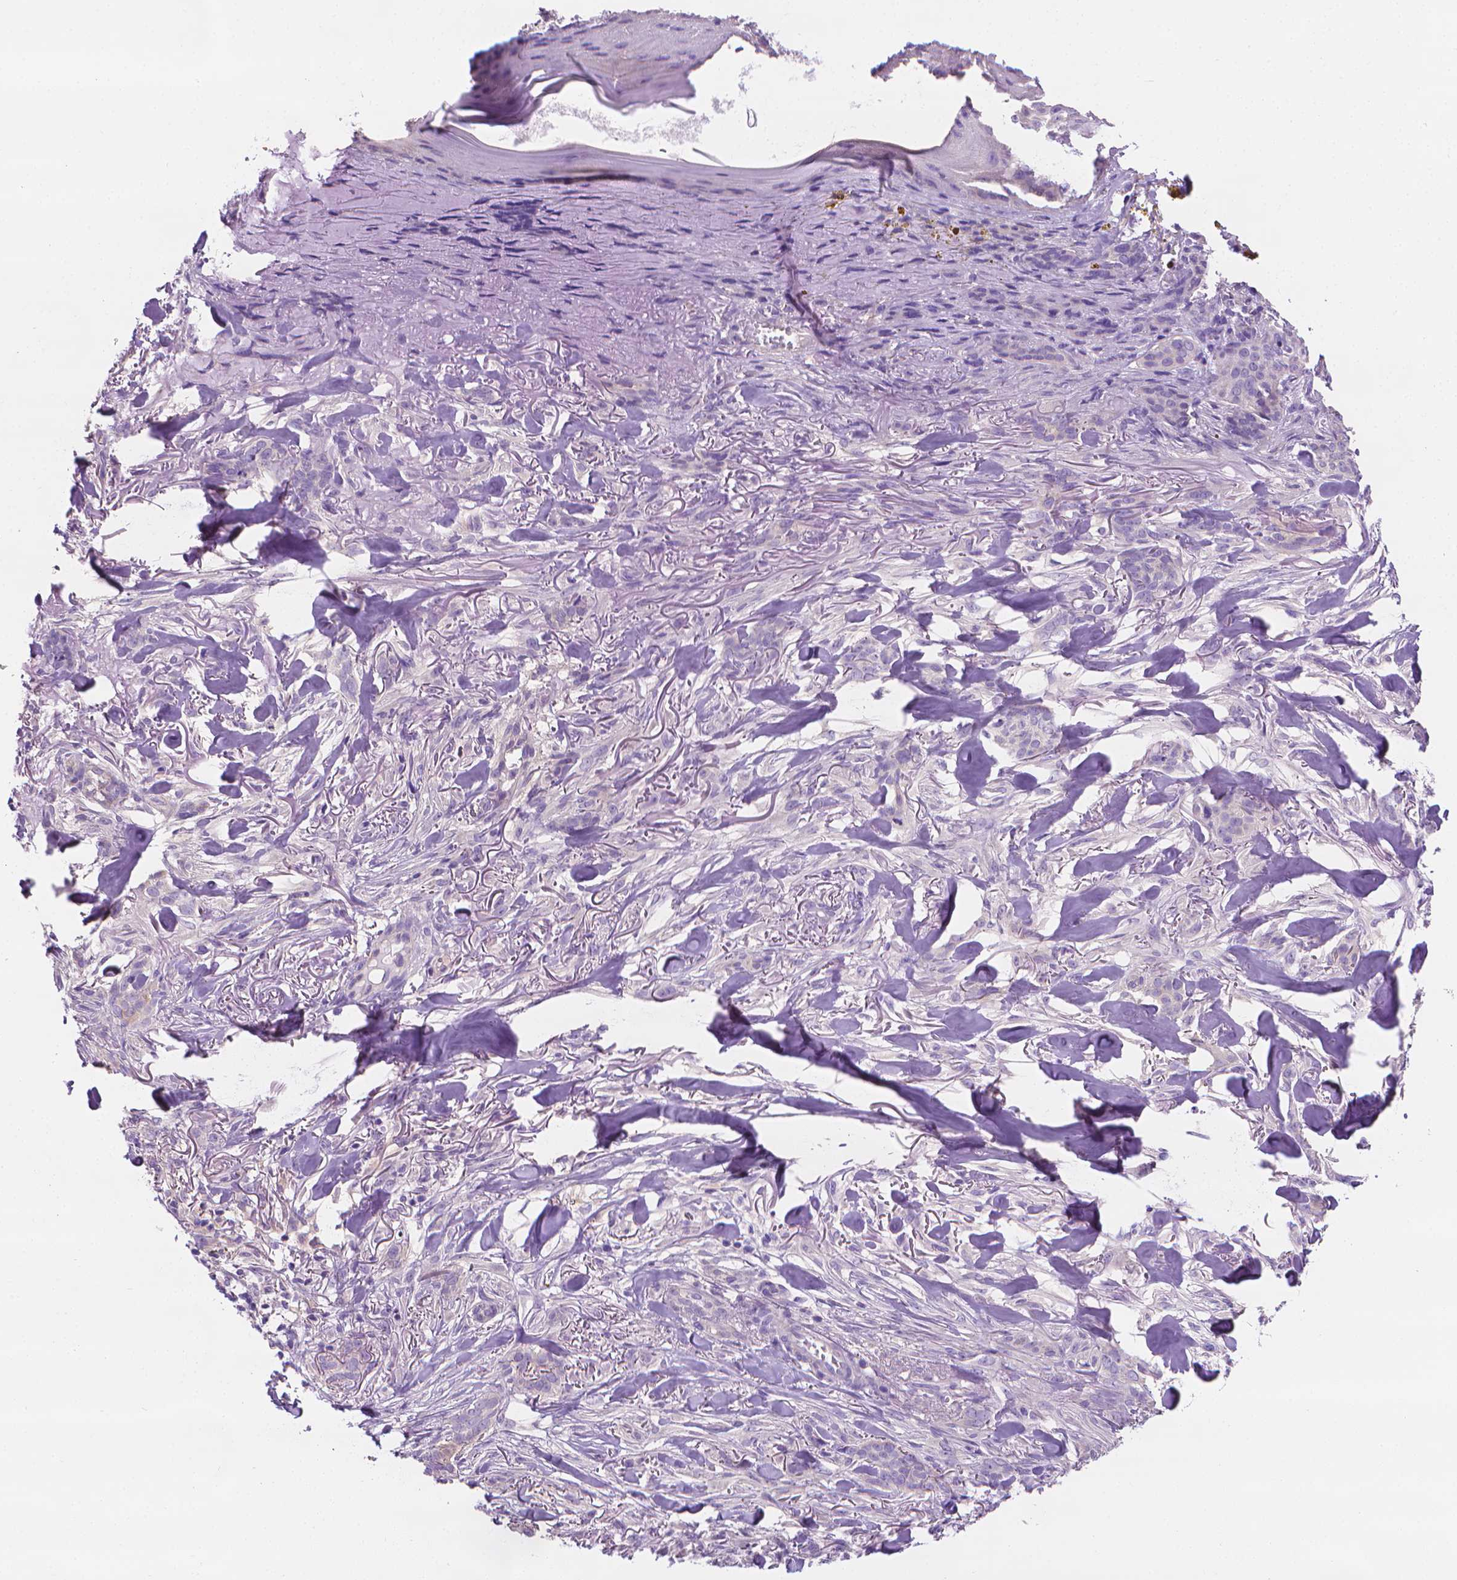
{"staining": {"intensity": "negative", "quantity": "none", "location": "none"}, "tissue": "skin cancer", "cell_type": "Tumor cells", "image_type": "cancer", "snomed": [{"axis": "morphology", "description": "Basal cell carcinoma"}, {"axis": "topography", "description": "Skin"}], "caption": "This photomicrograph is of skin cancer stained with IHC to label a protein in brown with the nuclei are counter-stained blue. There is no expression in tumor cells. Nuclei are stained in blue.", "gene": "FASN", "patient": {"sex": "female", "age": 61}}